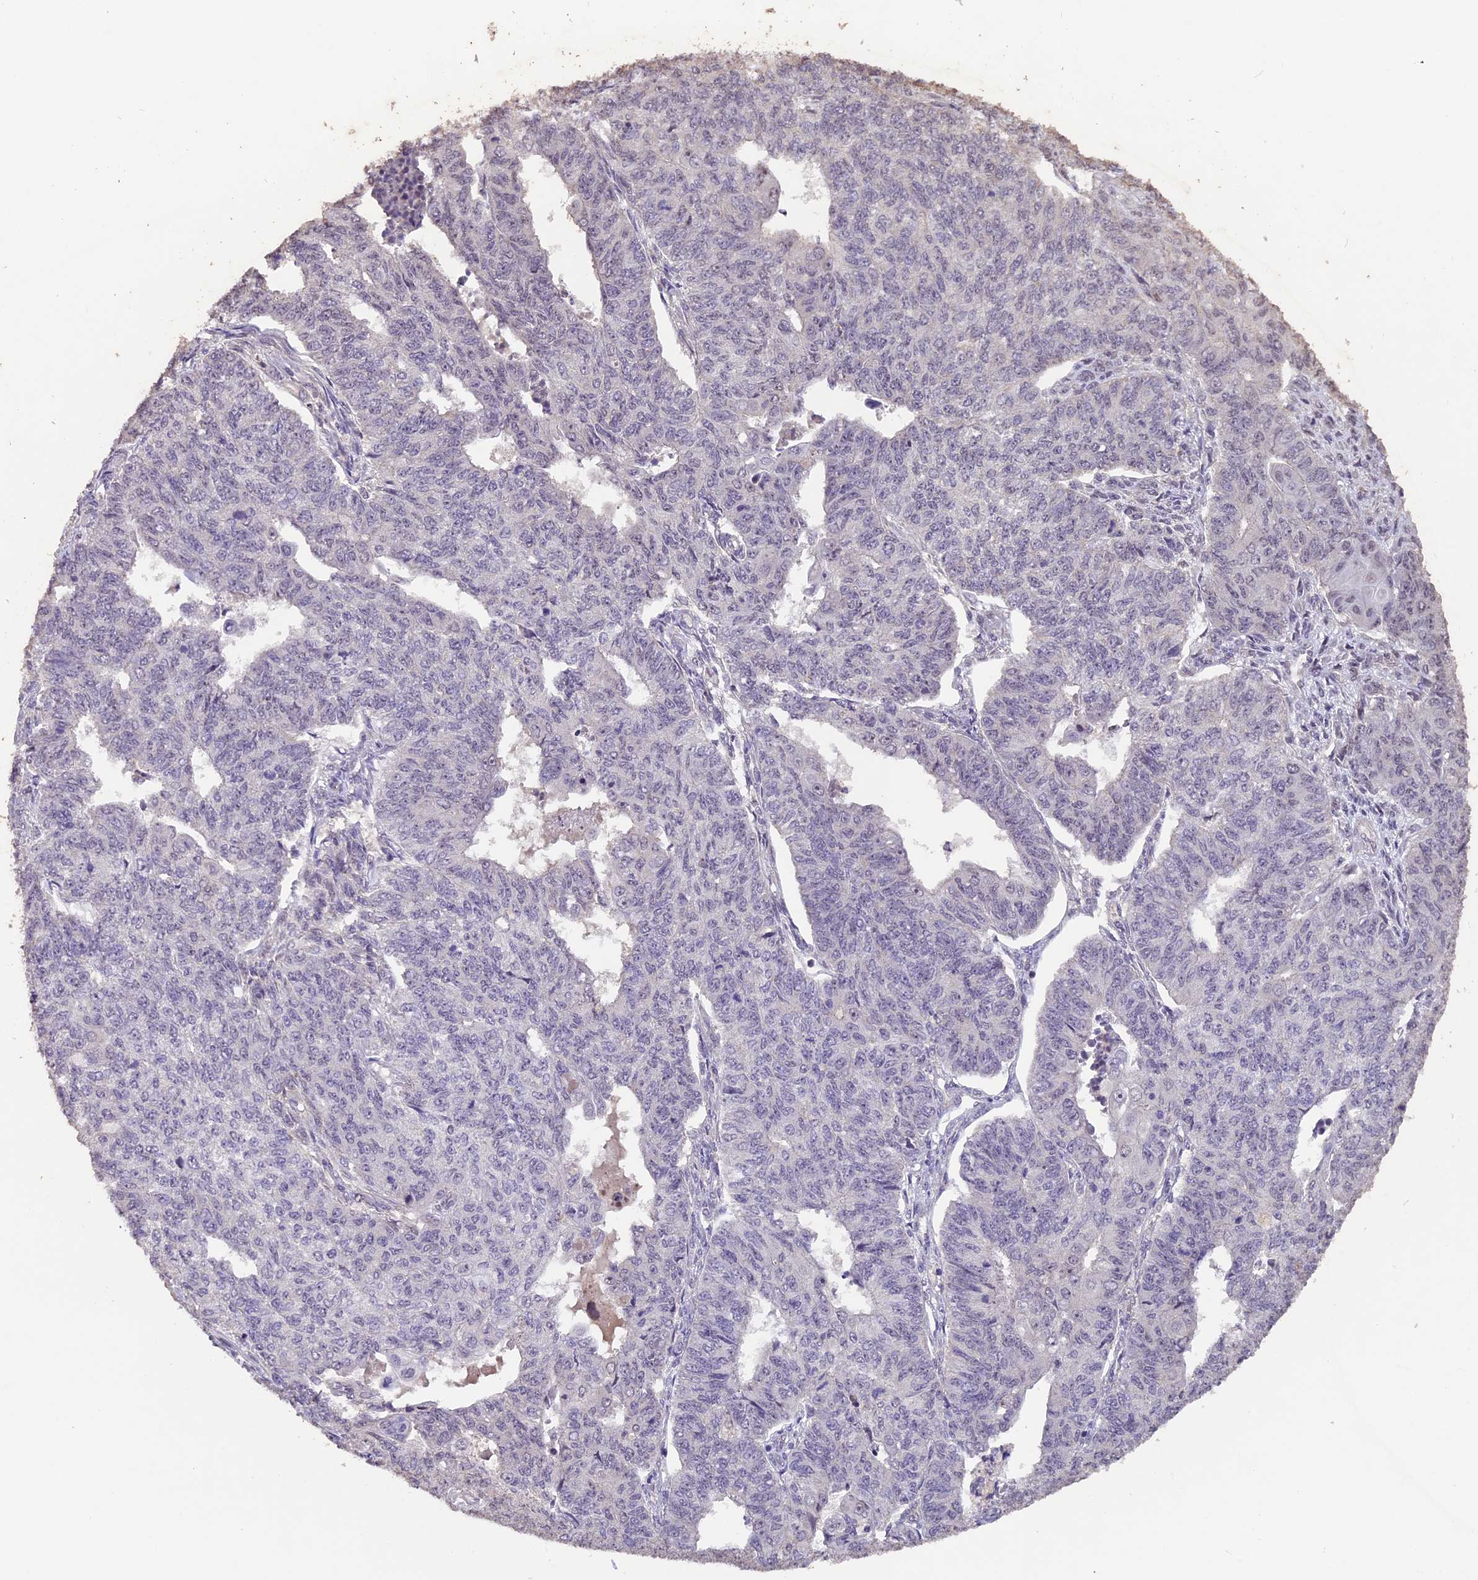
{"staining": {"intensity": "negative", "quantity": "none", "location": "none"}, "tissue": "endometrial cancer", "cell_type": "Tumor cells", "image_type": "cancer", "snomed": [{"axis": "morphology", "description": "Adenocarcinoma, NOS"}, {"axis": "topography", "description": "Endometrium"}], "caption": "Immunohistochemistry of human adenocarcinoma (endometrial) exhibits no positivity in tumor cells.", "gene": "GNB5", "patient": {"sex": "female", "age": 32}}